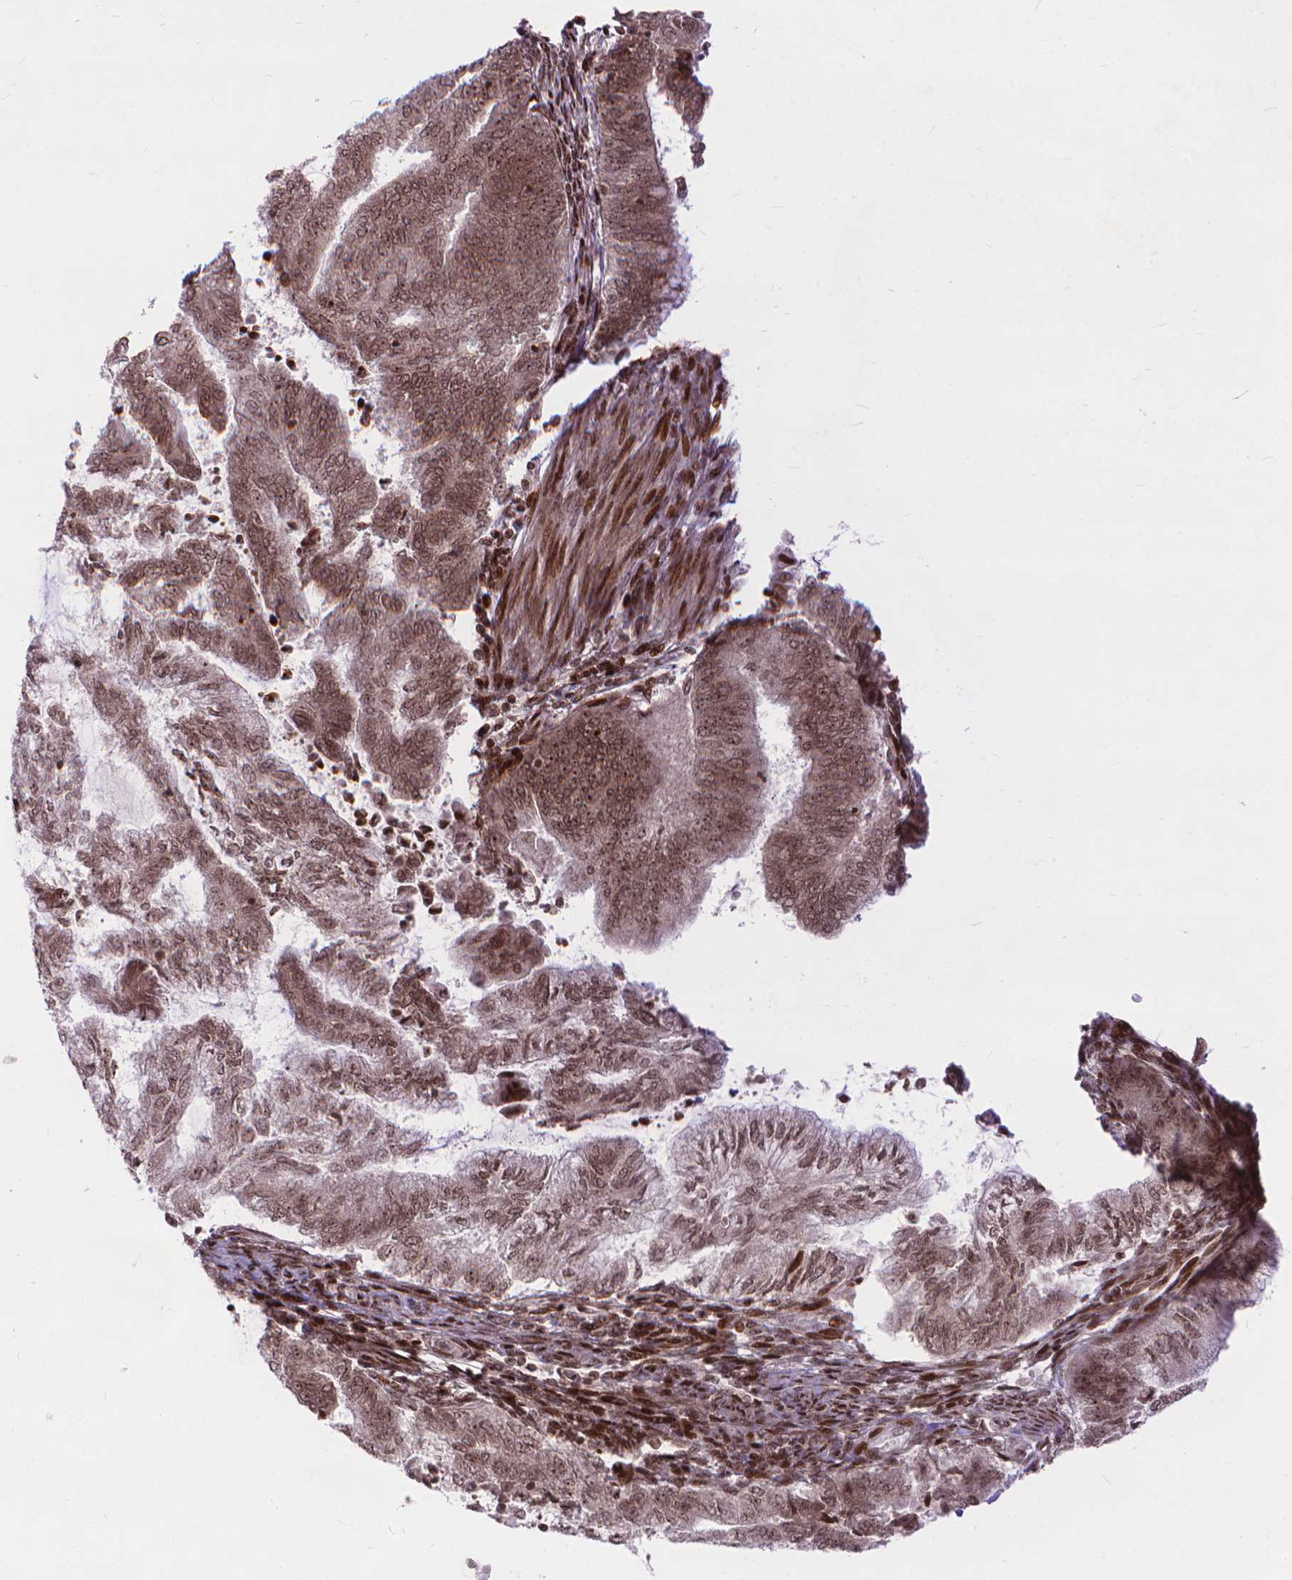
{"staining": {"intensity": "weak", "quantity": ">75%", "location": "nuclear"}, "tissue": "endometrial cancer", "cell_type": "Tumor cells", "image_type": "cancer", "snomed": [{"axis": "morphology", "description": "Adenocarcinoma, NOS"}, {"axis": "topography", "description": "Endometrium"}], "caption": "Endometrial cancer was stained to show a protein in brown. There is low levels of weak nuclear expression in about >75% of tumor cells. (IHC, brightfield microscopy, high magnification).", "gene": "AMER1", "patient": {"sex": "female", "age": 65}}